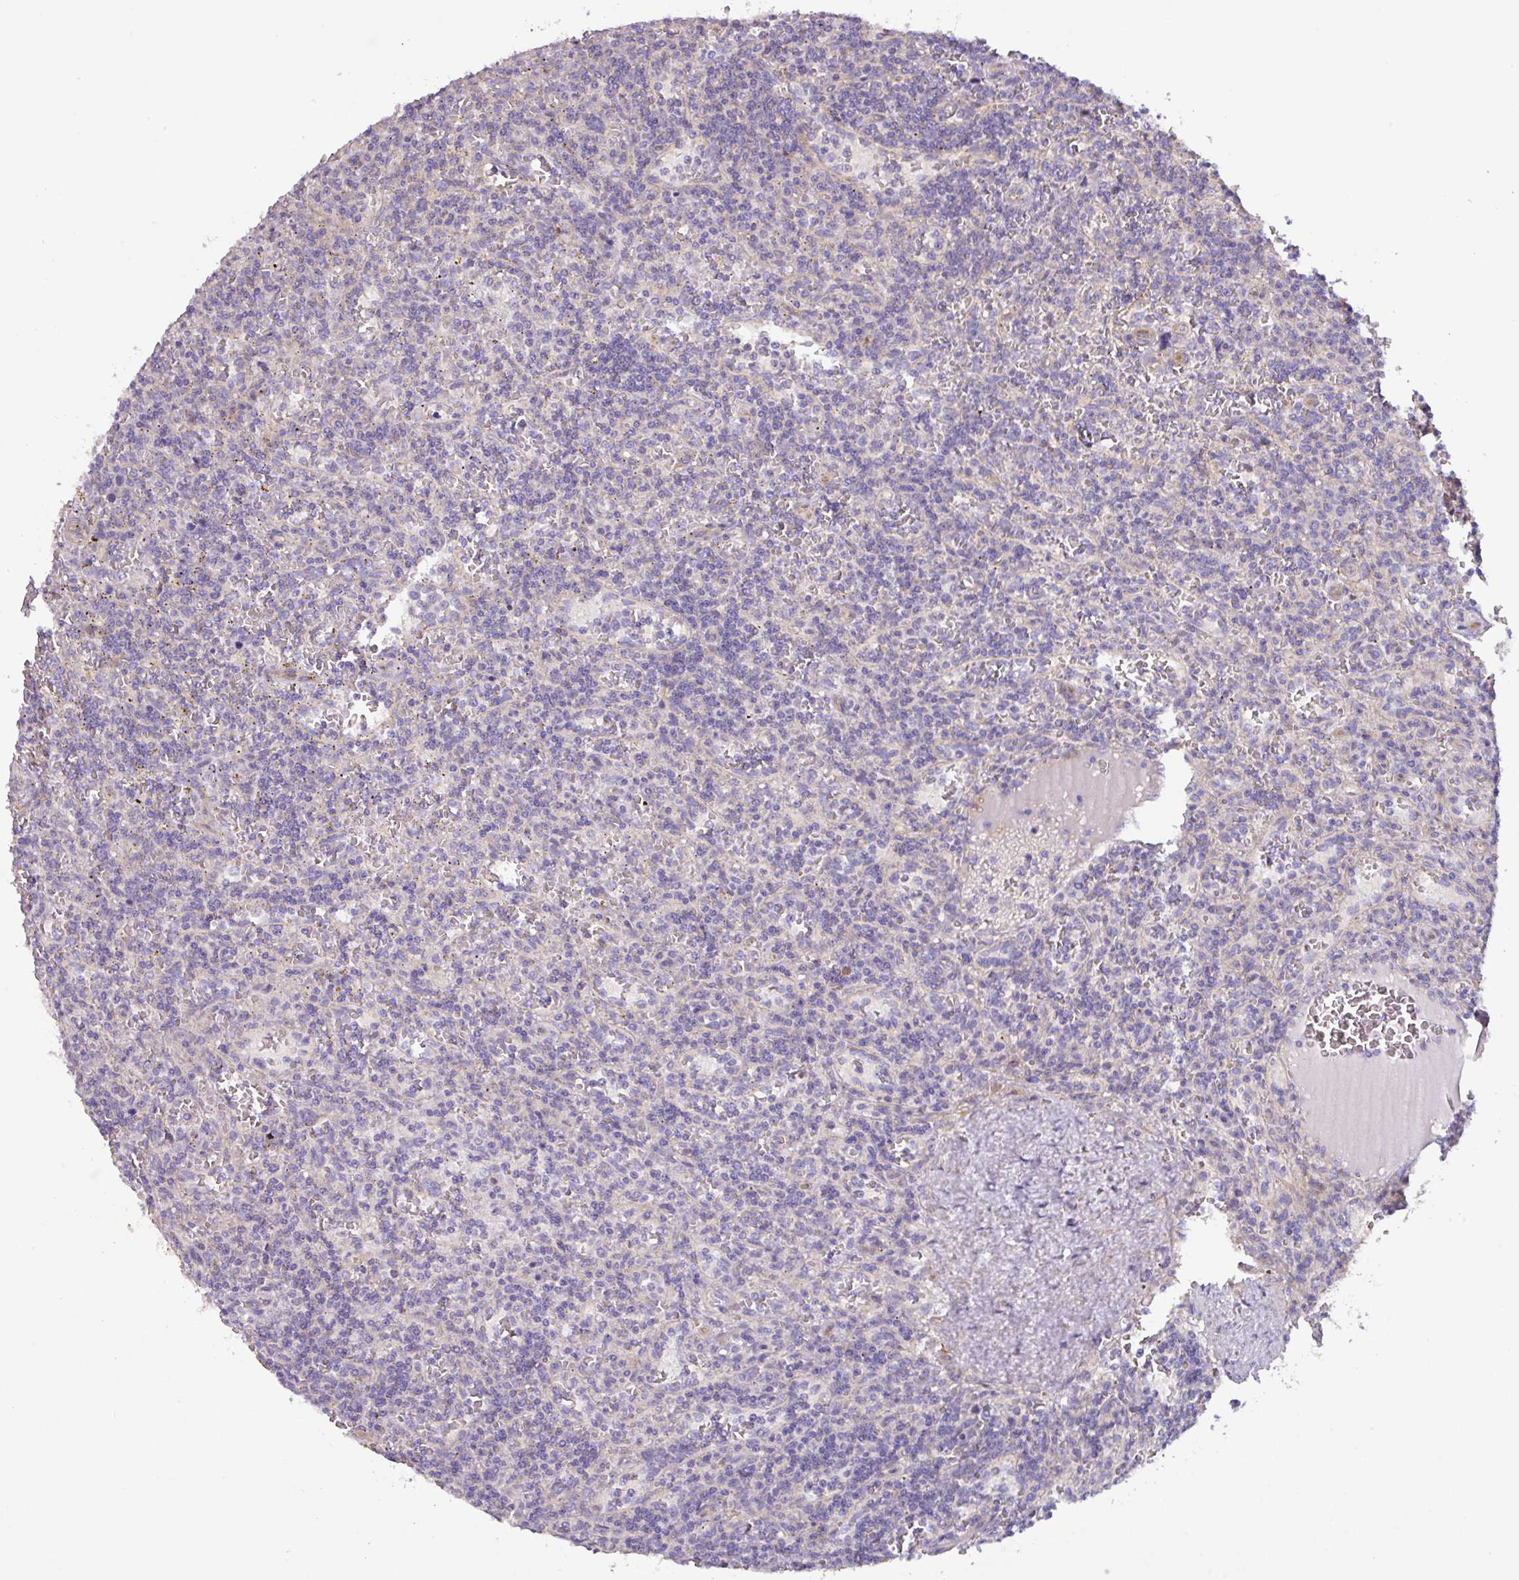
{"staining": {"intensity": "negative", "quantity": "none", "location": "none"}, "tissue": "lymphoma", "cell_type": "Tumor cells", "image_type": "cancer", "snomed": [{"axis": "morphology", "description": "Malignant lymphoma, non-Hodgkin's type, Low grade"}, {"axis": "topography", "description": "Spleen"}], "caption": "Immunohistochemical staining of human malignant lymphoma, non-Hodgkin's type (low-grade) demonstrates no significant expression in tumor cells.", "gene": "MRRF", "patient": {"sex": "male", "age": 73}}